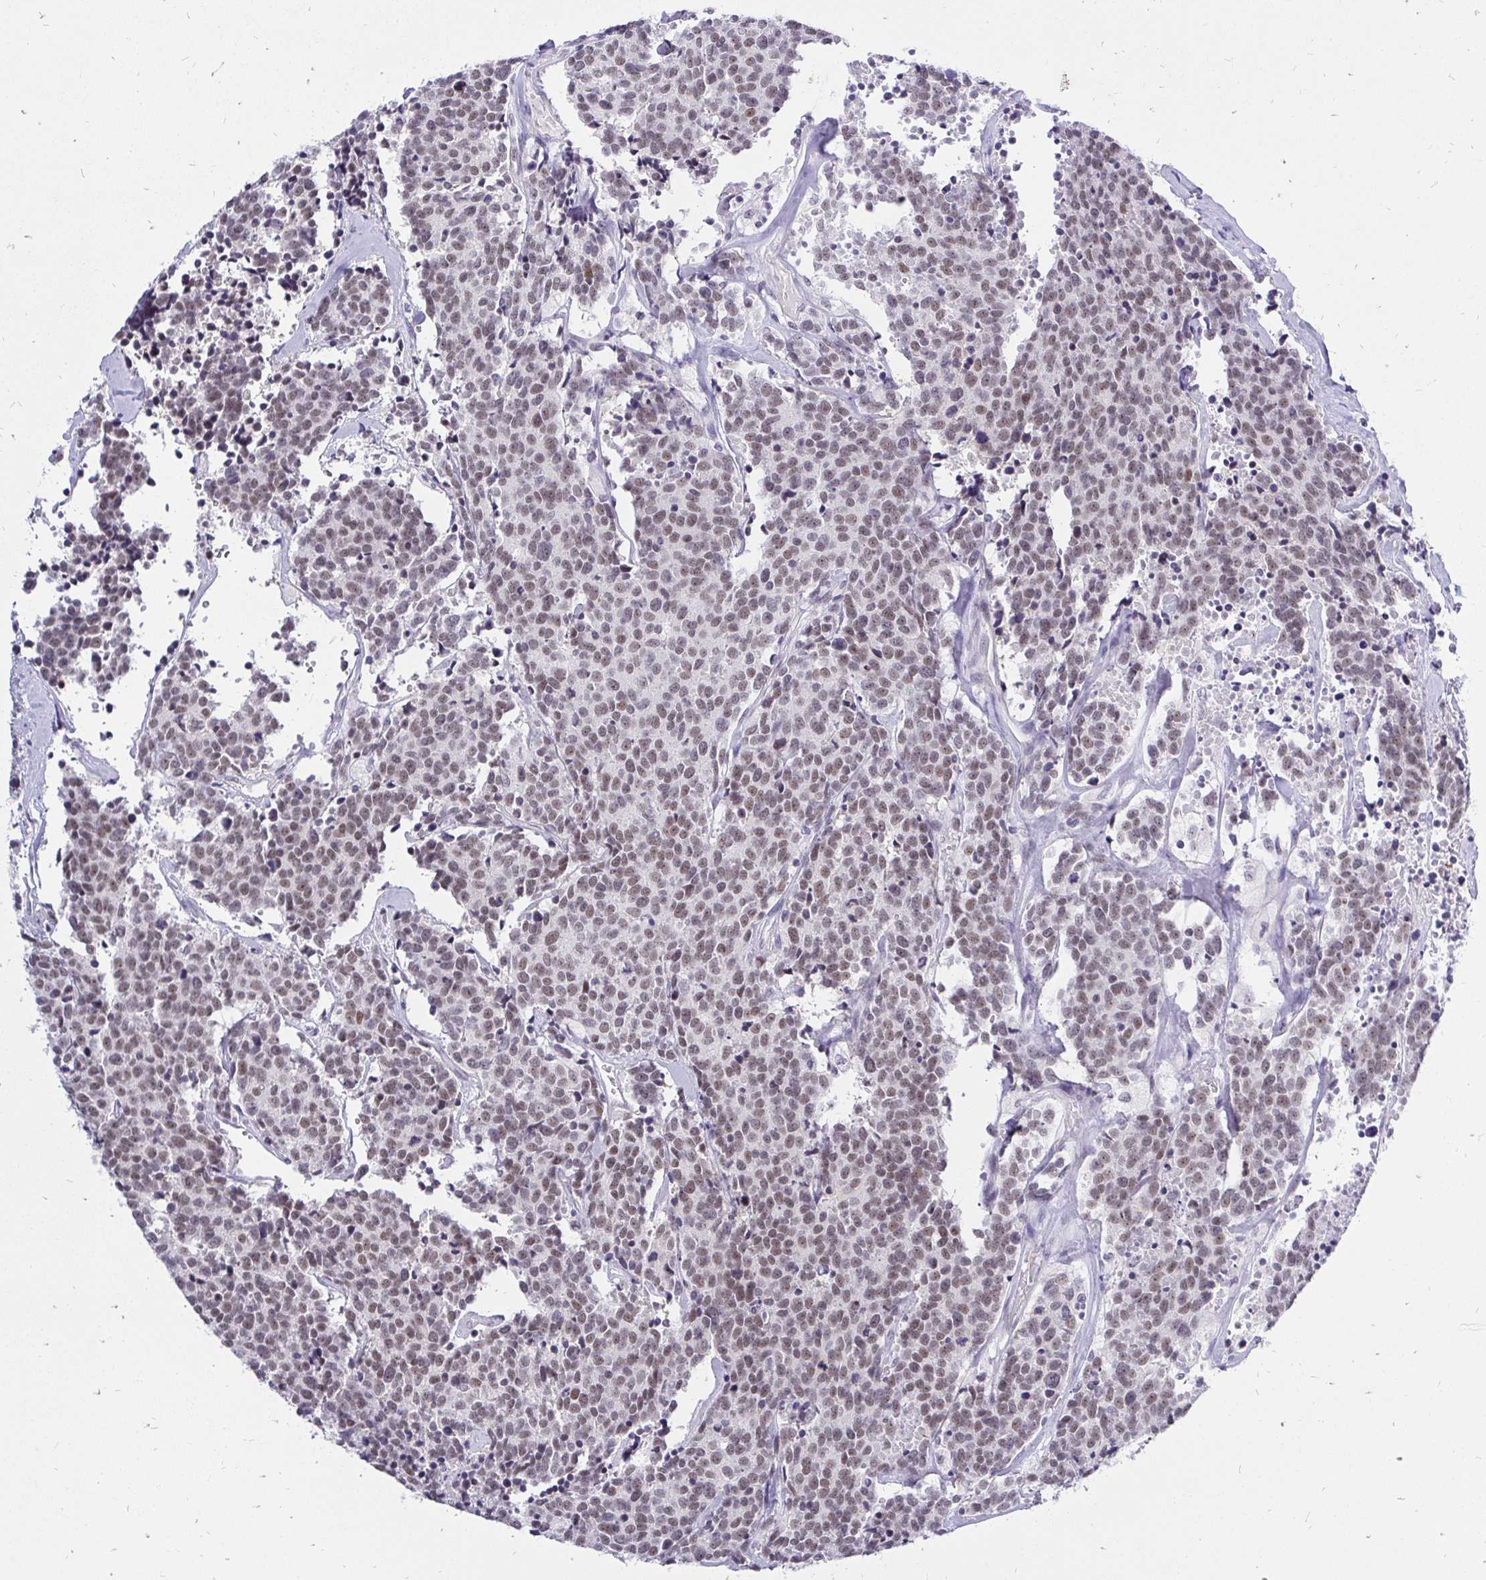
{"staining": {"intensity": "moderate", "quantity": ">75%", "location": "nuclear"}, "tissue": "carcinoid", "cell_type": "Tumor cells", "image_type": "cancer", "snomed": [{"axis": "morphology", "description": "Carcinoid, malignant, NOS"}, {"axis": "topography", "description": "Skin"}], "caption": "Protein expression by IHC shows moderate nuclear positivity in about >75% of tumor cells in carcinoid (malignant). (DAB = brown stain, brightfield microscopy at high magnification).", "gene": "ZNF860", "patient": {"sex": "female", "age": 79}}